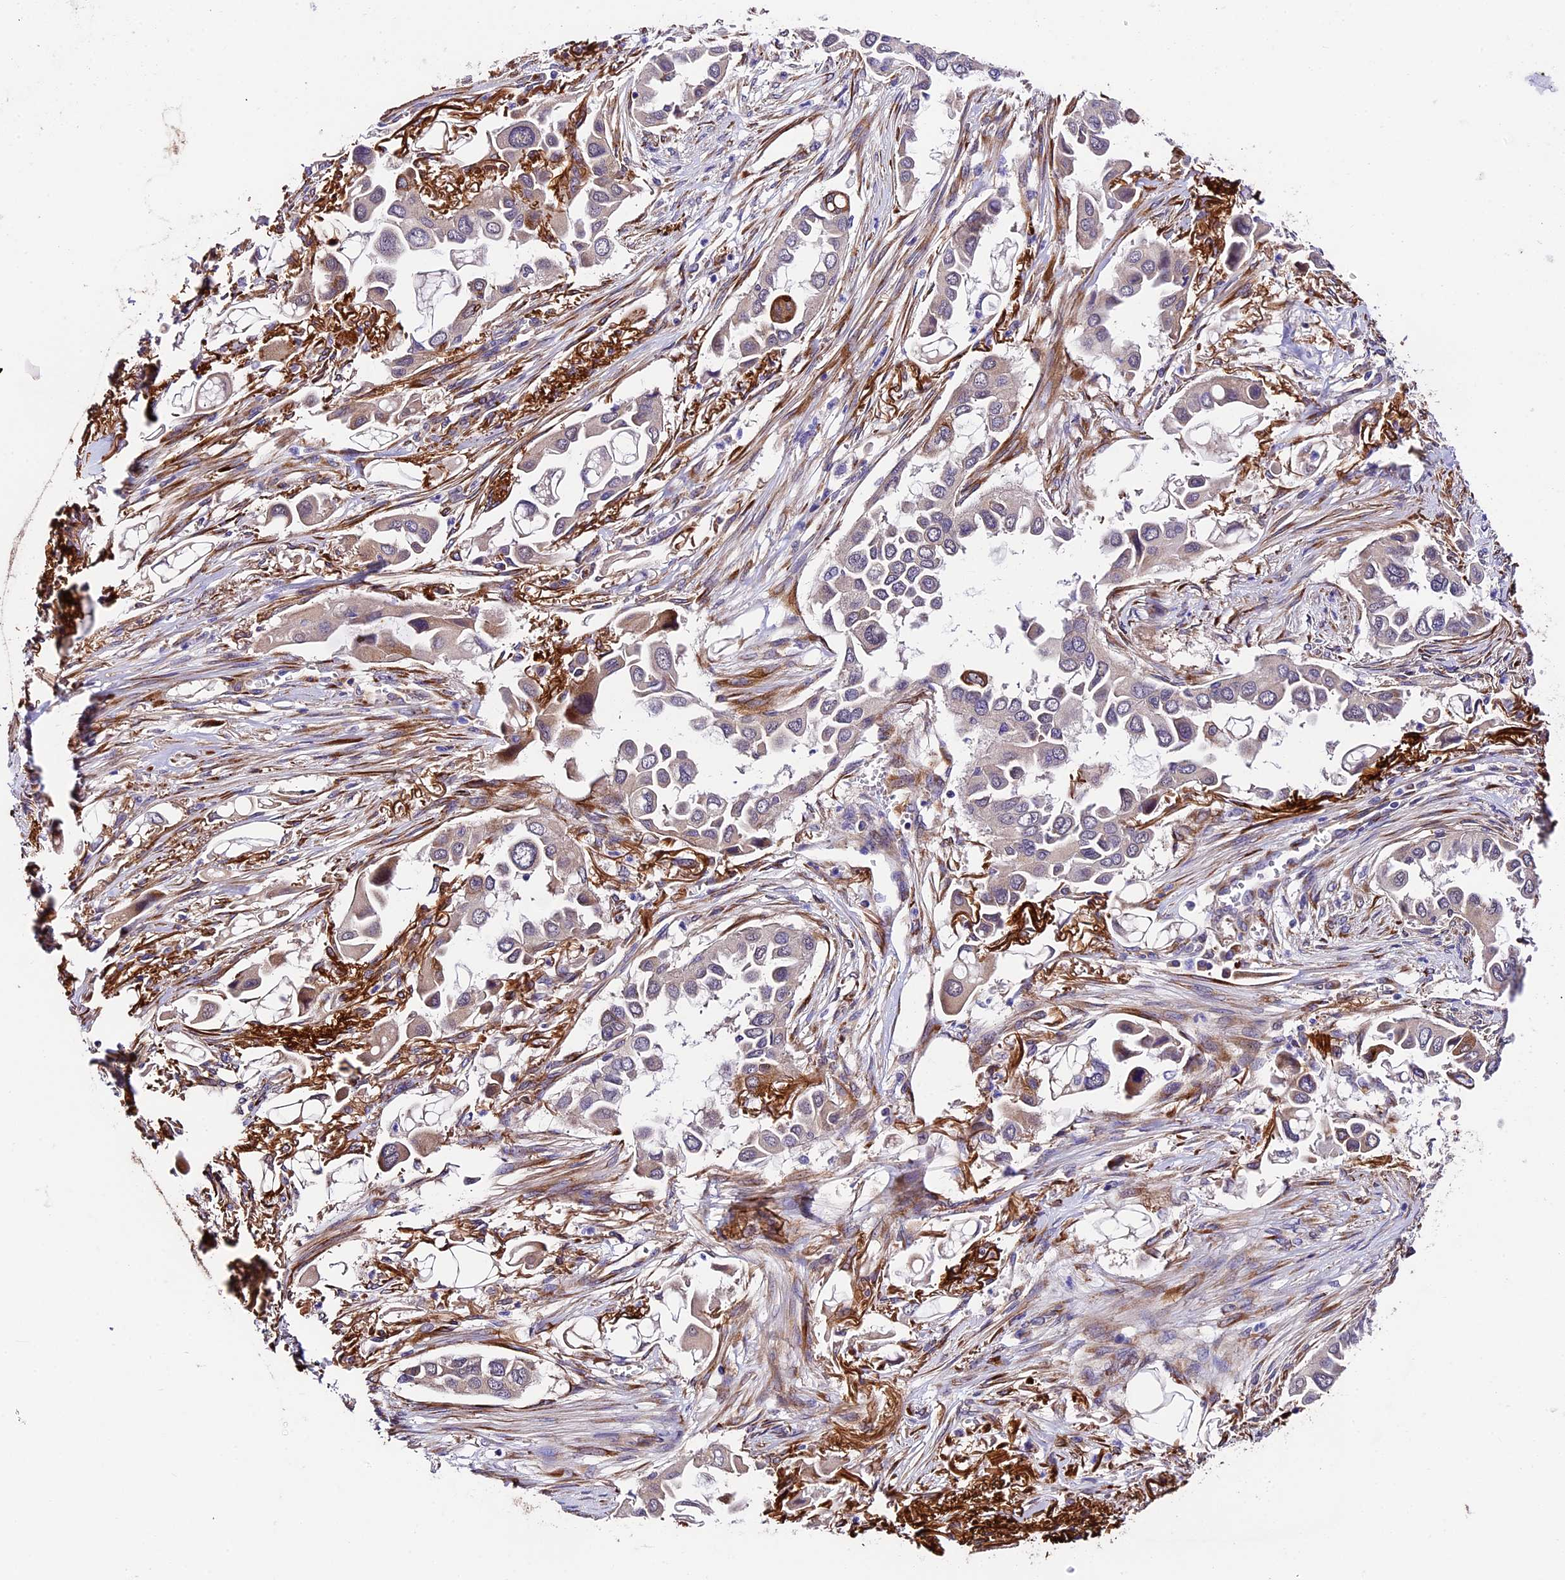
{"staining": {"intensity": "weak", "quantity": "<25%", "location": "cytoplasmic/membranous"}, "tissue": "lung cancer", "cell_type": "Tumor cells", "image_type": "cancer", "snomed": [{"axis": "morphology", "description": "Adenocarcinoma, NOS"}, {"axis": "topography", "description": "Lung"}], "caption": "DAB immunohistochemical staining of lung cancer reveals no significant positivity in tumor cells. (IHC, brightfield microscopy, high magnification).", "gene": "LSM7", "patient": {"sex": "female", "age": 76}}